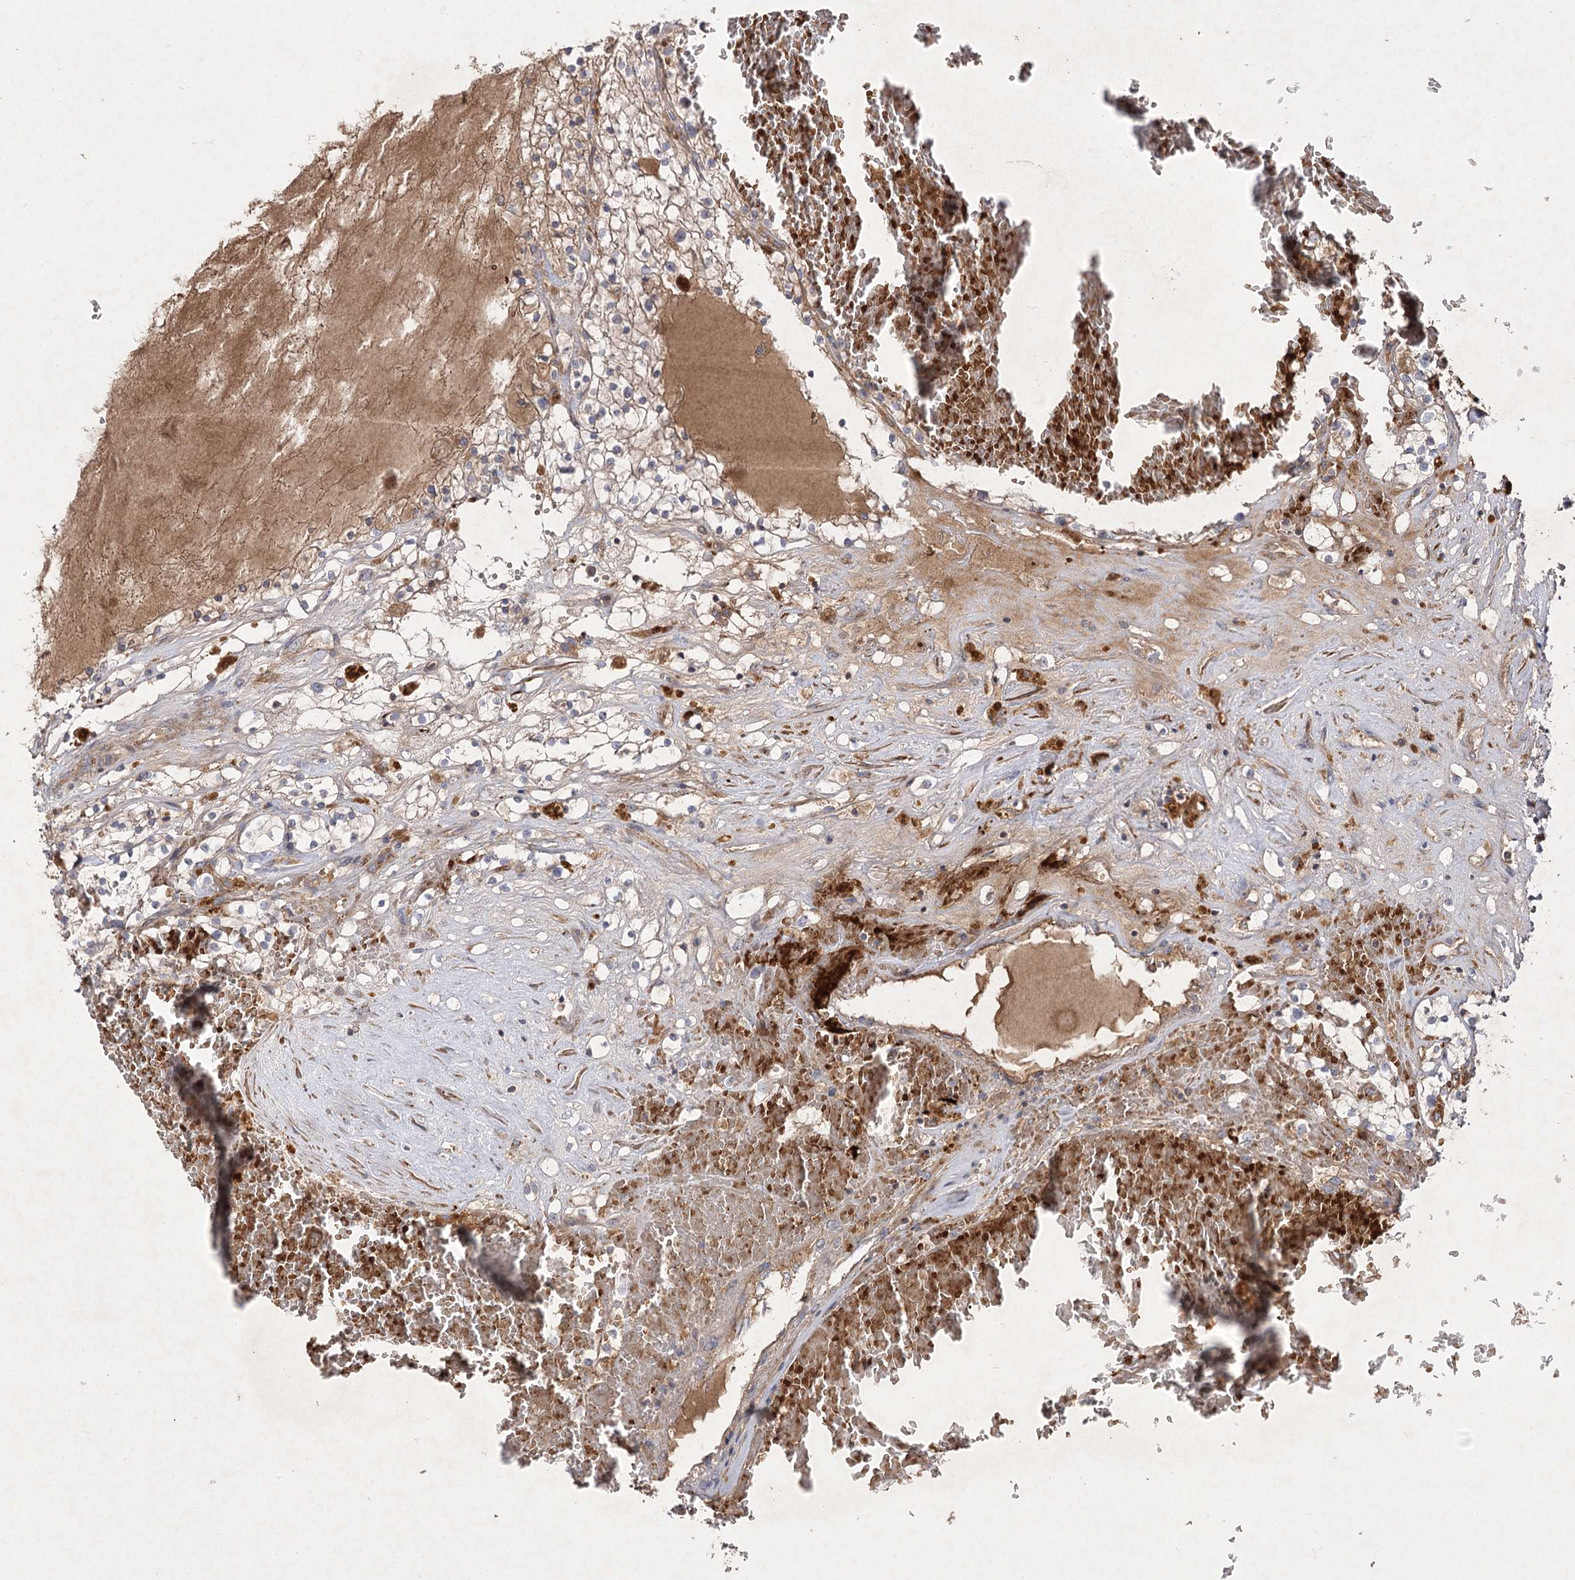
{"staining": {"intensity": "negative", "quantity": "none", "location": "none"}, "tissue": "renal cancer", "cell_type": "Tumor cells", "image_type": "cancer", "snomed": [{"axis": "morphology", "description": "Normal tissue, NOS"}, {"axis": "morphology", "description": "Adenocarcinoma, NOS"}, {"axis": "topography", "description": "Kidney"}], "caption": "Adenocarcinoma (renal) stained for a protein using immunohistochemistry reveals no staining tumor cells.", "gene": "KIAA0825", "patient": {"sex": "male", "age": 68}}